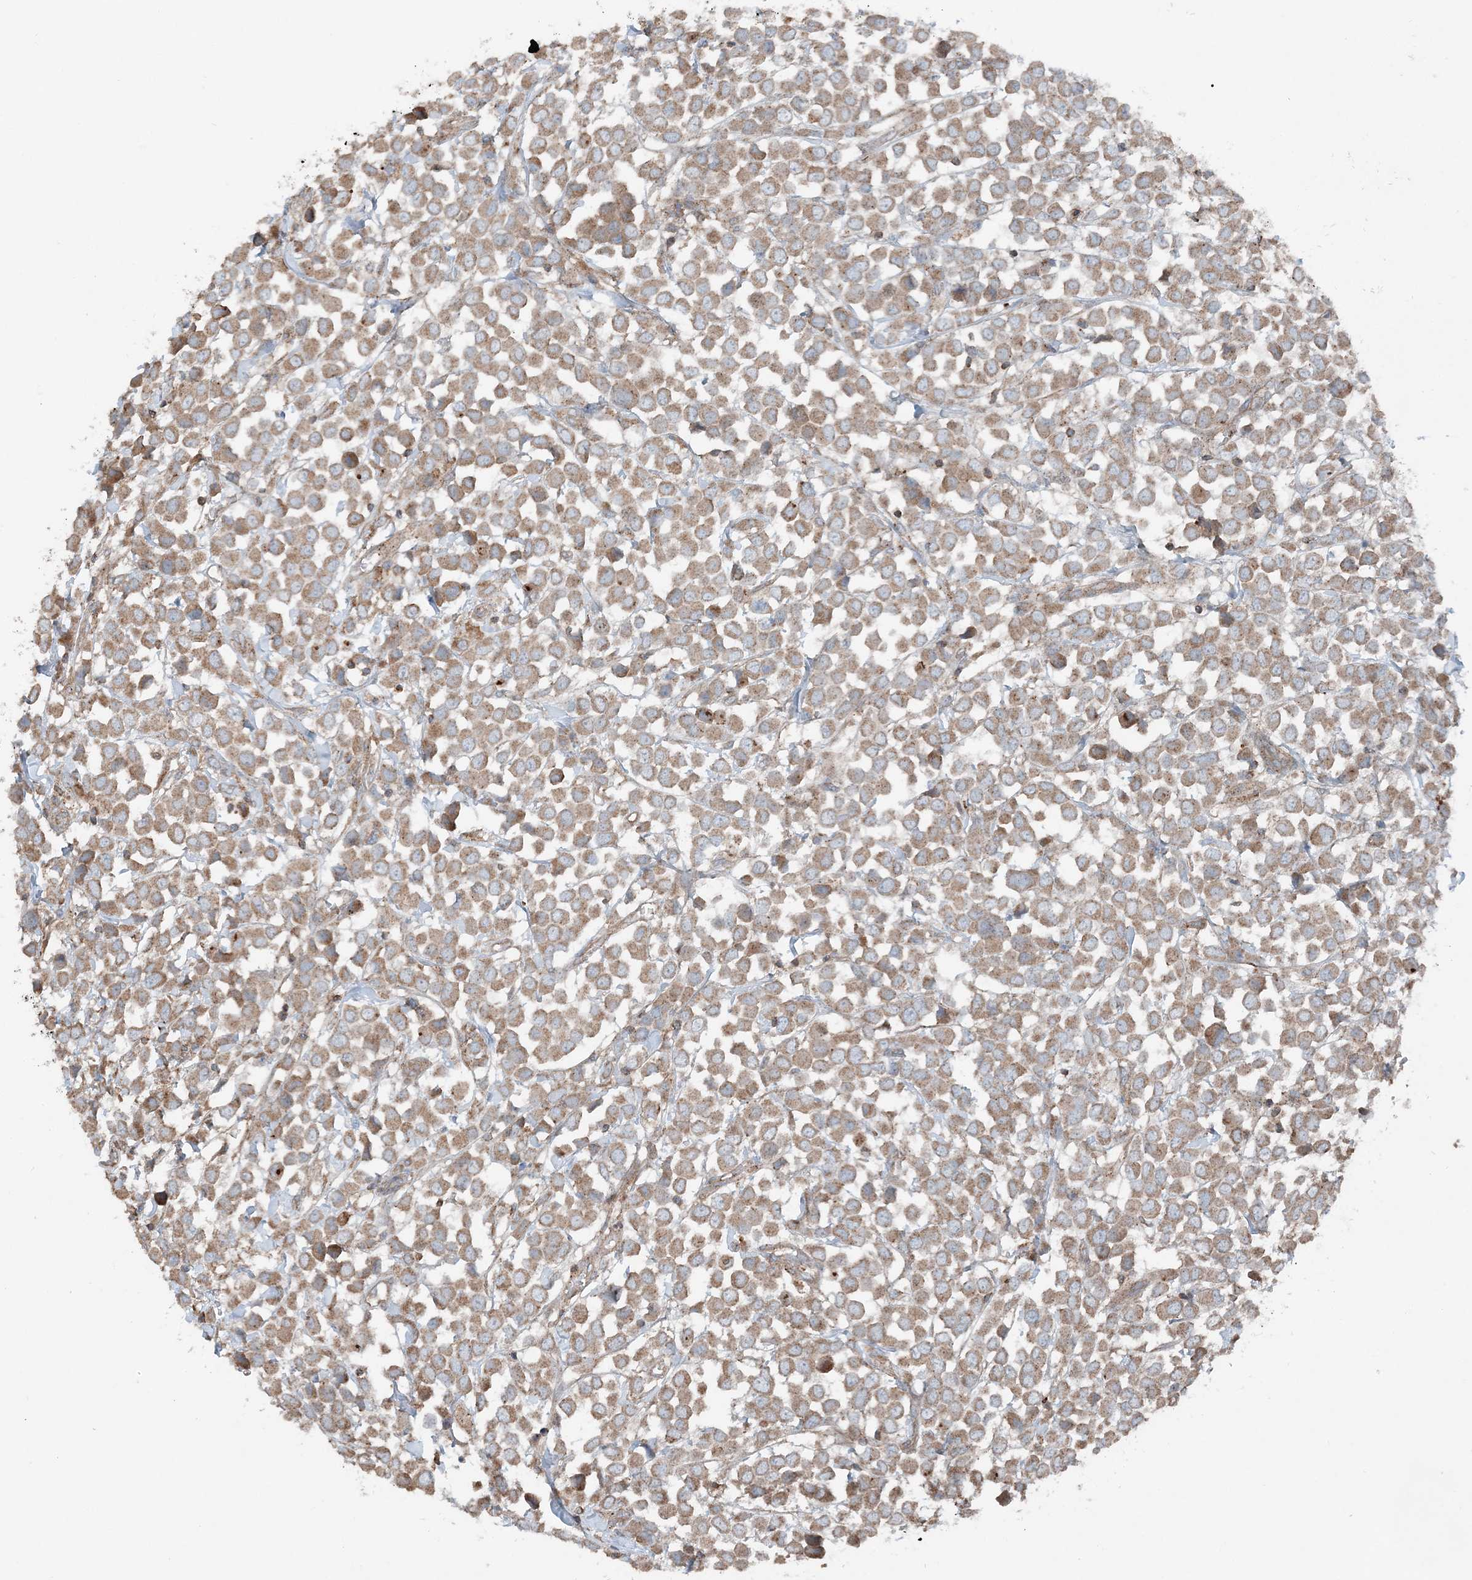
{"staining": {"intensity": "moderate", "quantity": ">75%", "location": "cytoplasmic/membranous"}, "tissue": "breast cancer", "cell_type": "Tumor cells", "image_type": "cancer", "snomed": [{"axis": "morphology", "description": "Duct carcinoma"}, {"axis": "topography", "description": "Breast"}], "caption": "Infiltrating ductal carcinoma (breast) stained with a protein marker demonstrates moderate staining in tumor cells.", "gene": "KY", "patient": {"sex": "female", "age": 61}}